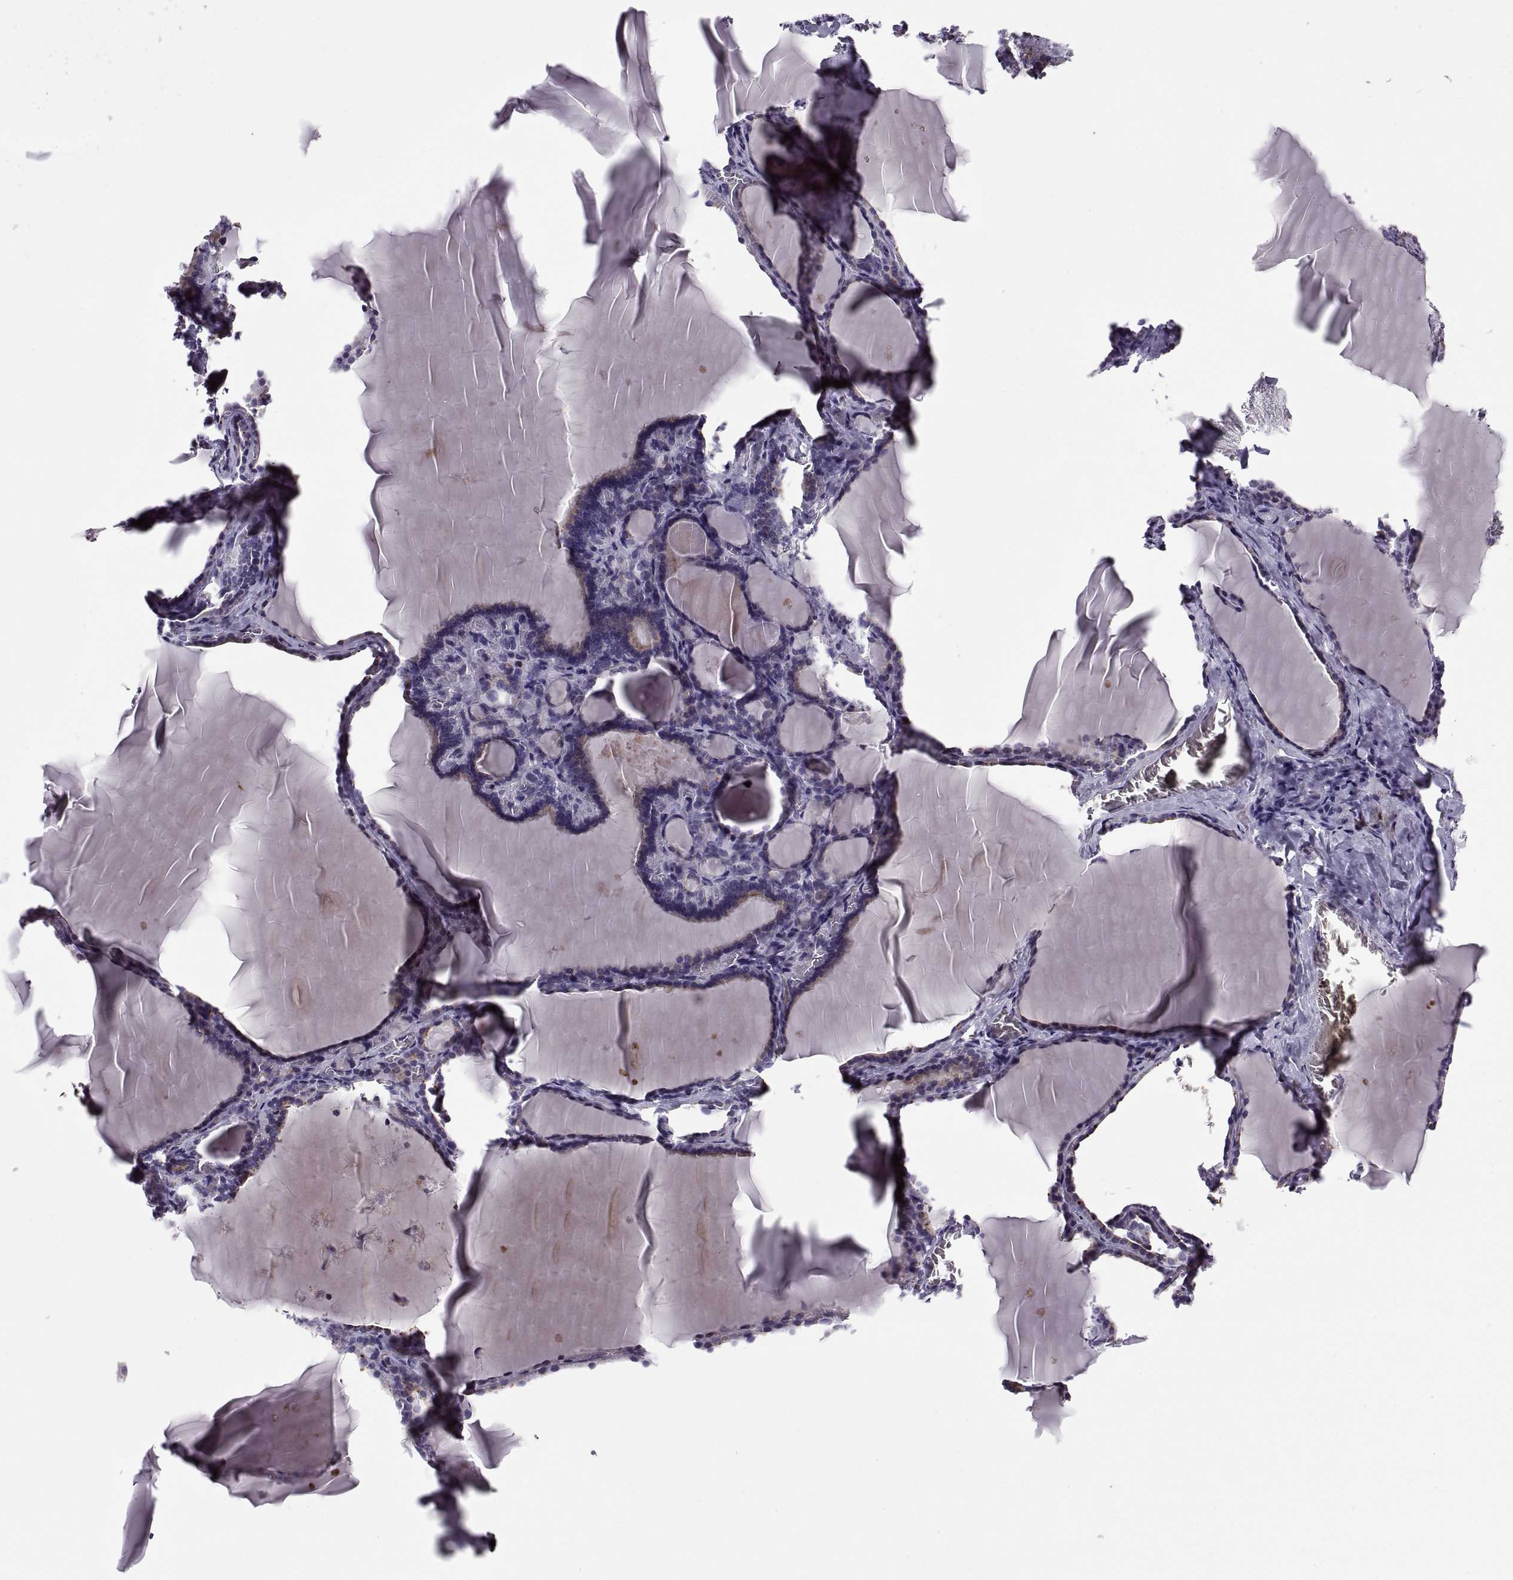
{"staining": {"intensity": "negative", "quantity": "none", "location": "none"}, "tissue": "thyroid gland", "cell_type": "Glandular cells", "image_type": "normal", "snomed": [{"axis": "morphology", "description": "Normal tissue, NOS"}, {"axis": "morphology", "description": "Hyperplasia, NOS"}, {"axis": "topography", "description": "Thyroid gland"}], "caption": "Immunohistochemistry (IHC) micrograph of normal thyroid gland: human thyroid gland stained with DAB displays no significant protein positivity in glandular cells.", "gene": "CALCR", "patient": {"sex": "female", "age": 27}}